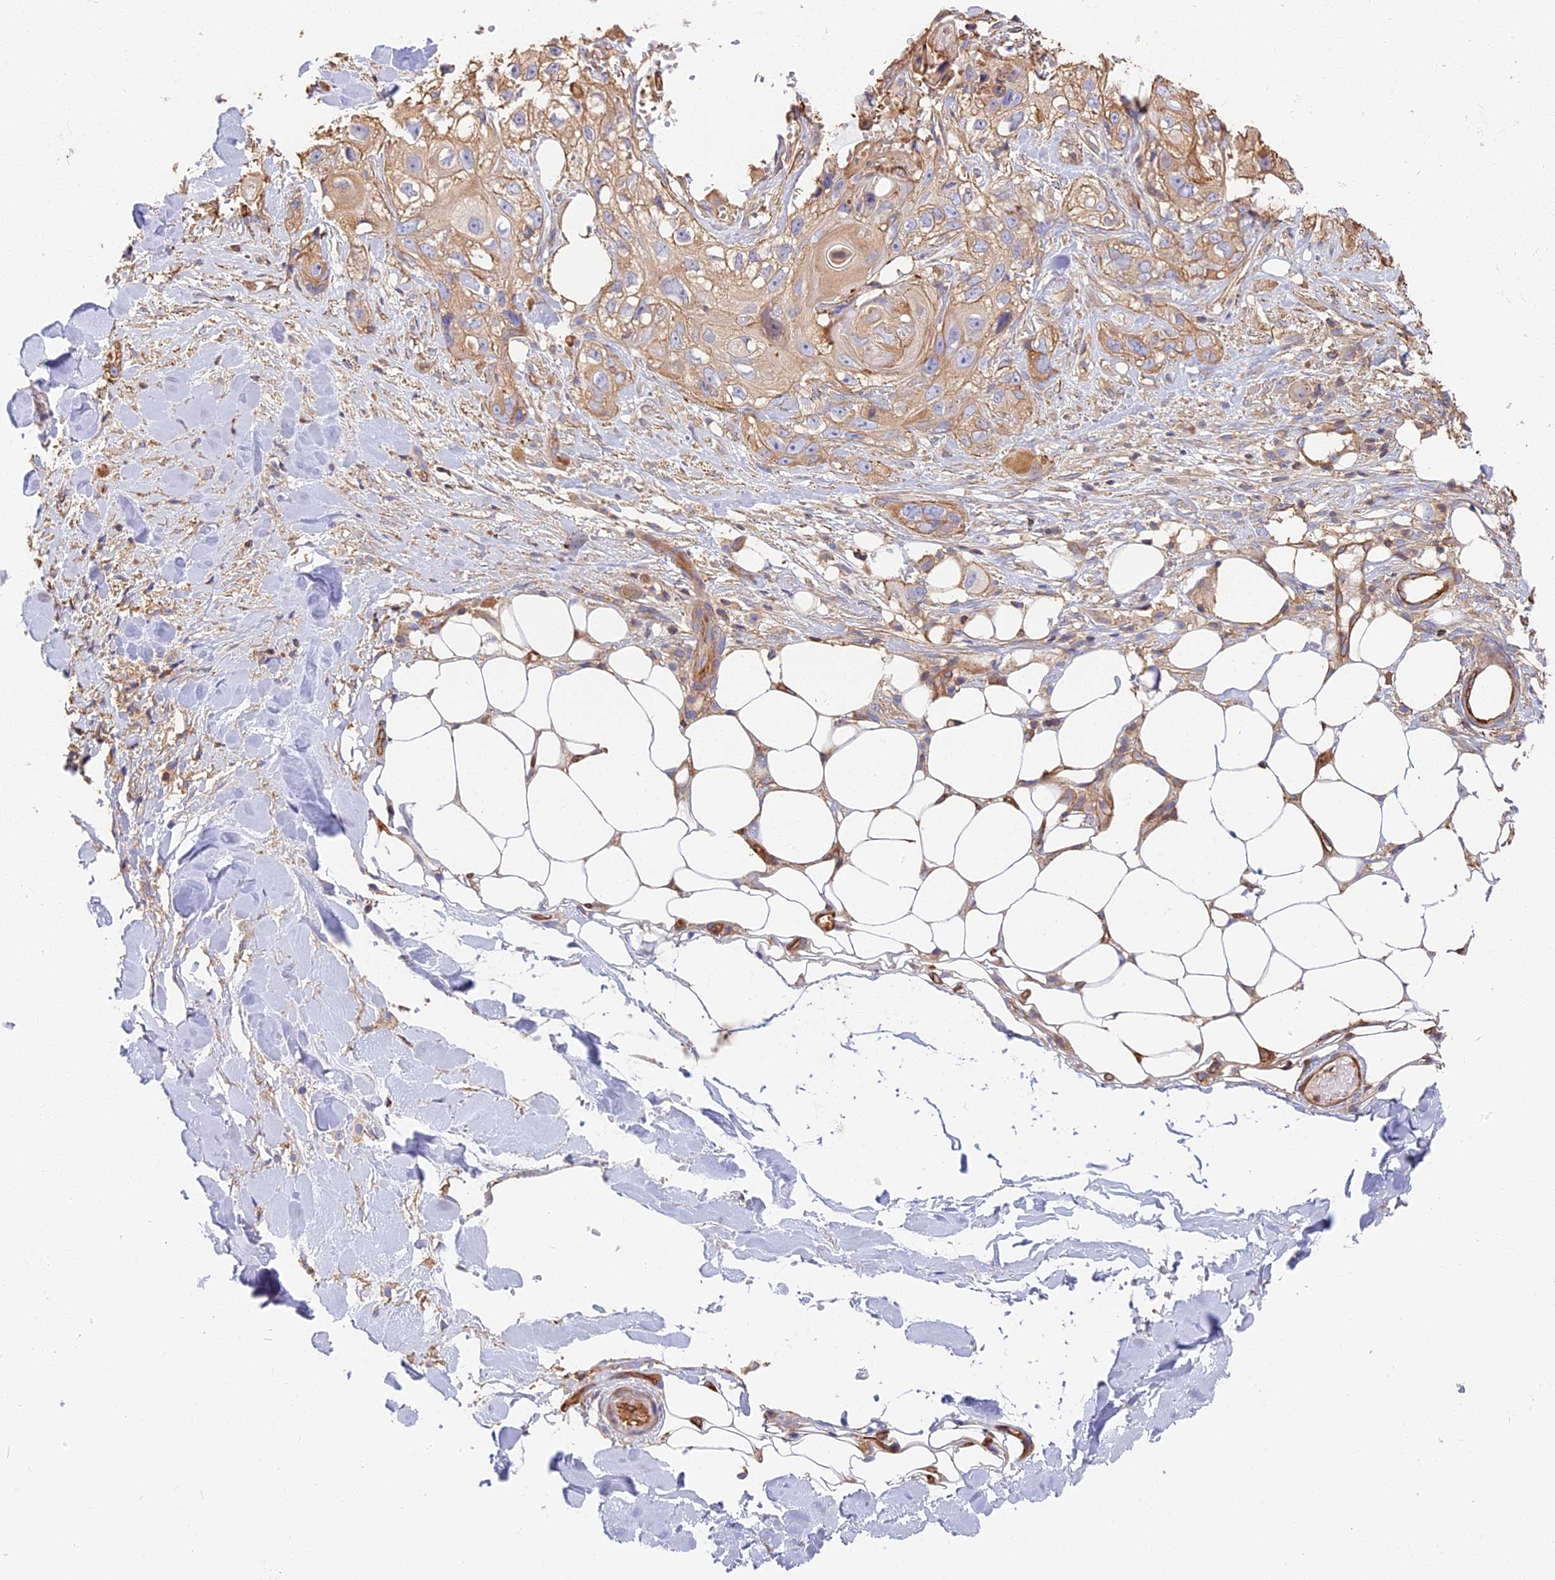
{"staining": {"intensity": "weak", "quantity": ">75%", "location": "cytoplasmic/membranous"}, "tissue": "skin cancer", "cell_type": "Tumor cells", "image_type": "cancer", "snomed": [{"axis": "morphology", "description": "Normal tissue, NOS"}, {"axis": "morphology", "description": "Squamous cell carcinoma, NOS"}, {"axis": "topography", "description": "Skin"}], "caption": "Weak cytoplasmic/membranous positivity for a protein is seen in about >75% of tumor cells of squamous cell carcinoma (skin) using IHC.", "gene": "VPS18", "patient": {"sex": "male", "age": 72}}